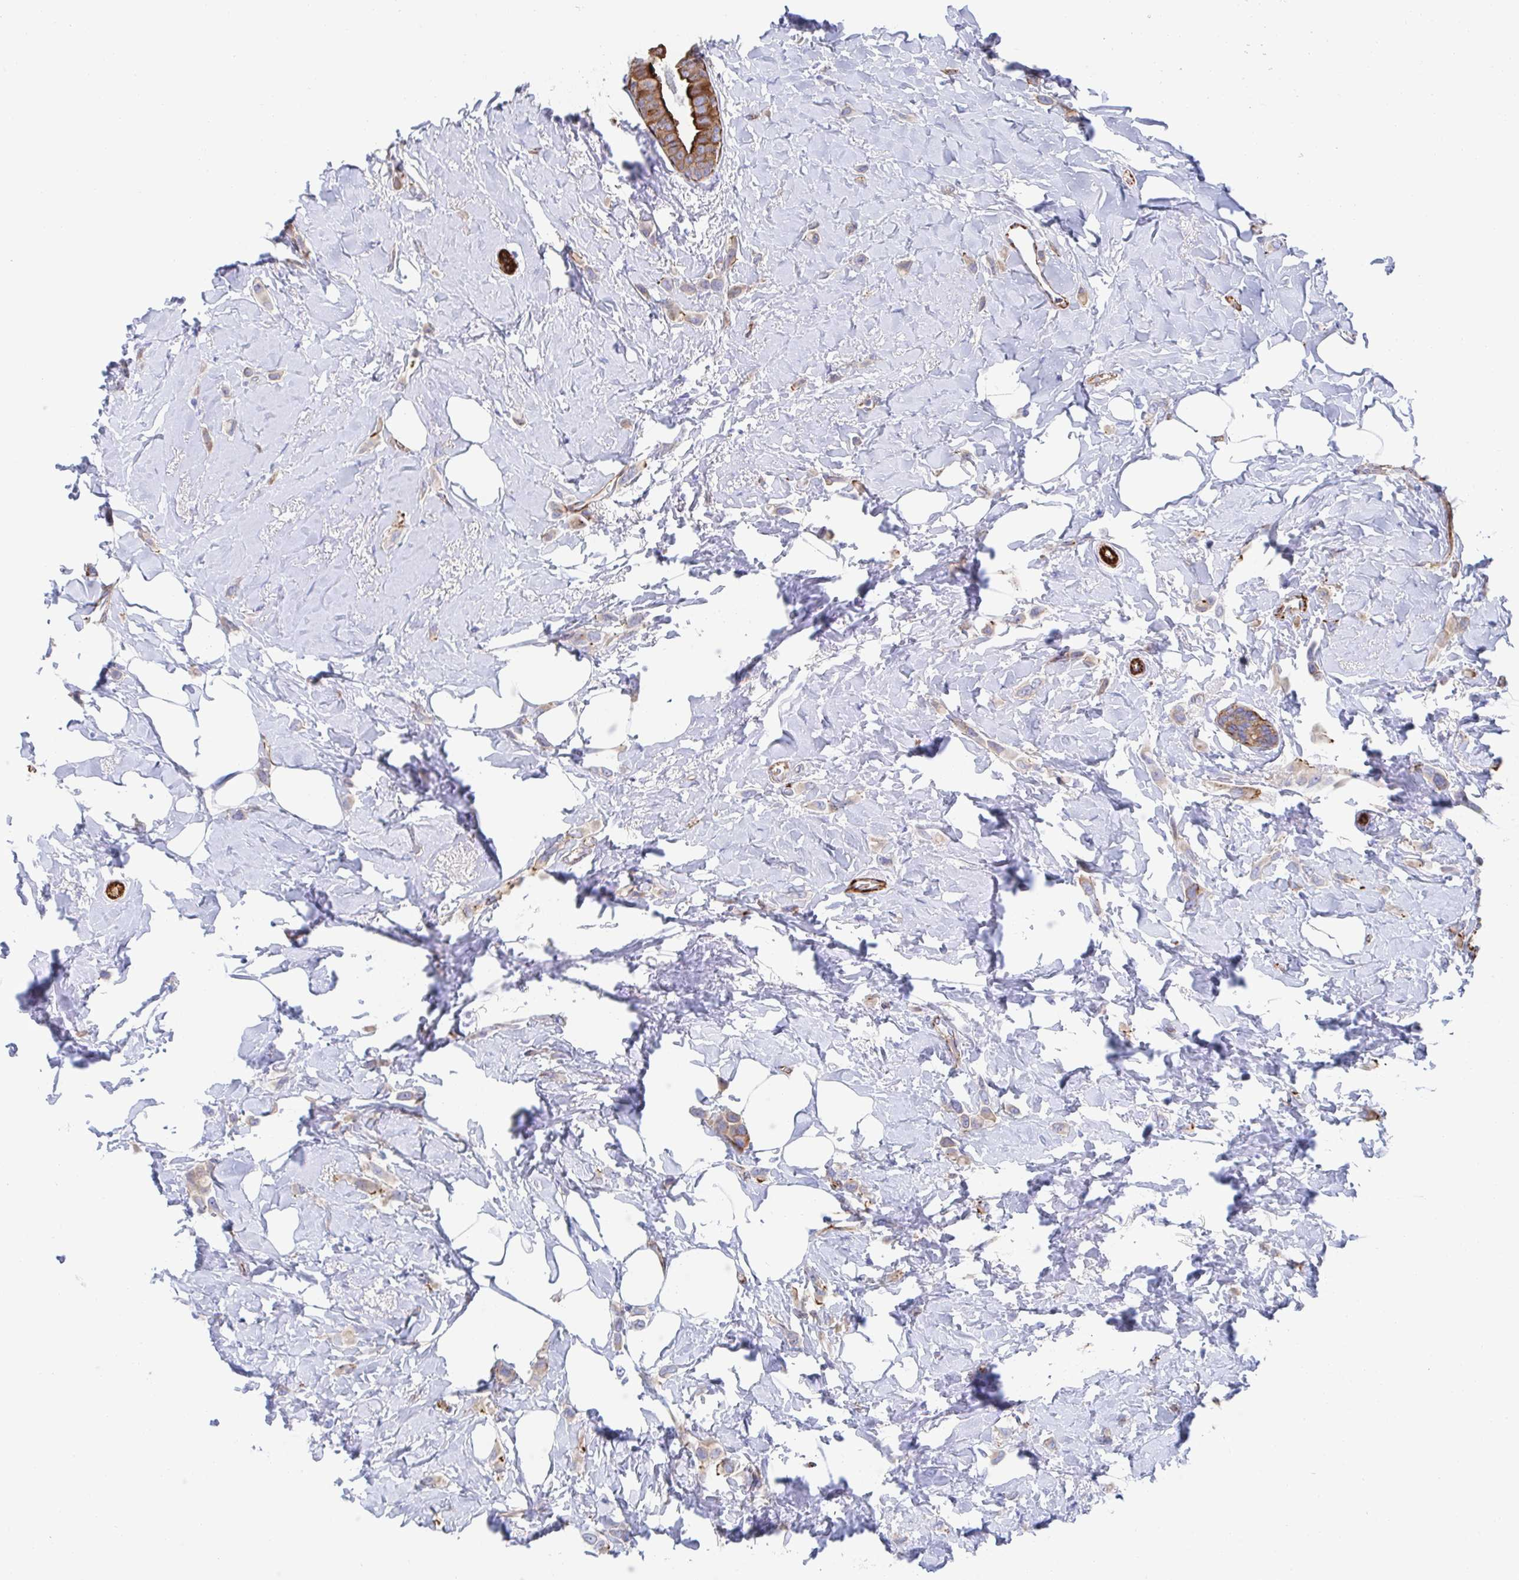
{"staining": {"intensity": "weak", "quantity": "25%-75%", "location": "cytoplasmic/membranous"}, "tissue": "breast cancer", "cell_type": "Tumor cells", "image_type": "cancer", "snomed": [{"axis": "morphology", "description": "Lobular carcinoma"}, {"axis": "topography", "description": "Breast"}], "caption": "Human breast cancer stained with a protein marker exhibits weak staining in tumor cells.", "gene": "KLC3", "patient": {"sex": "female", "age": 66}}